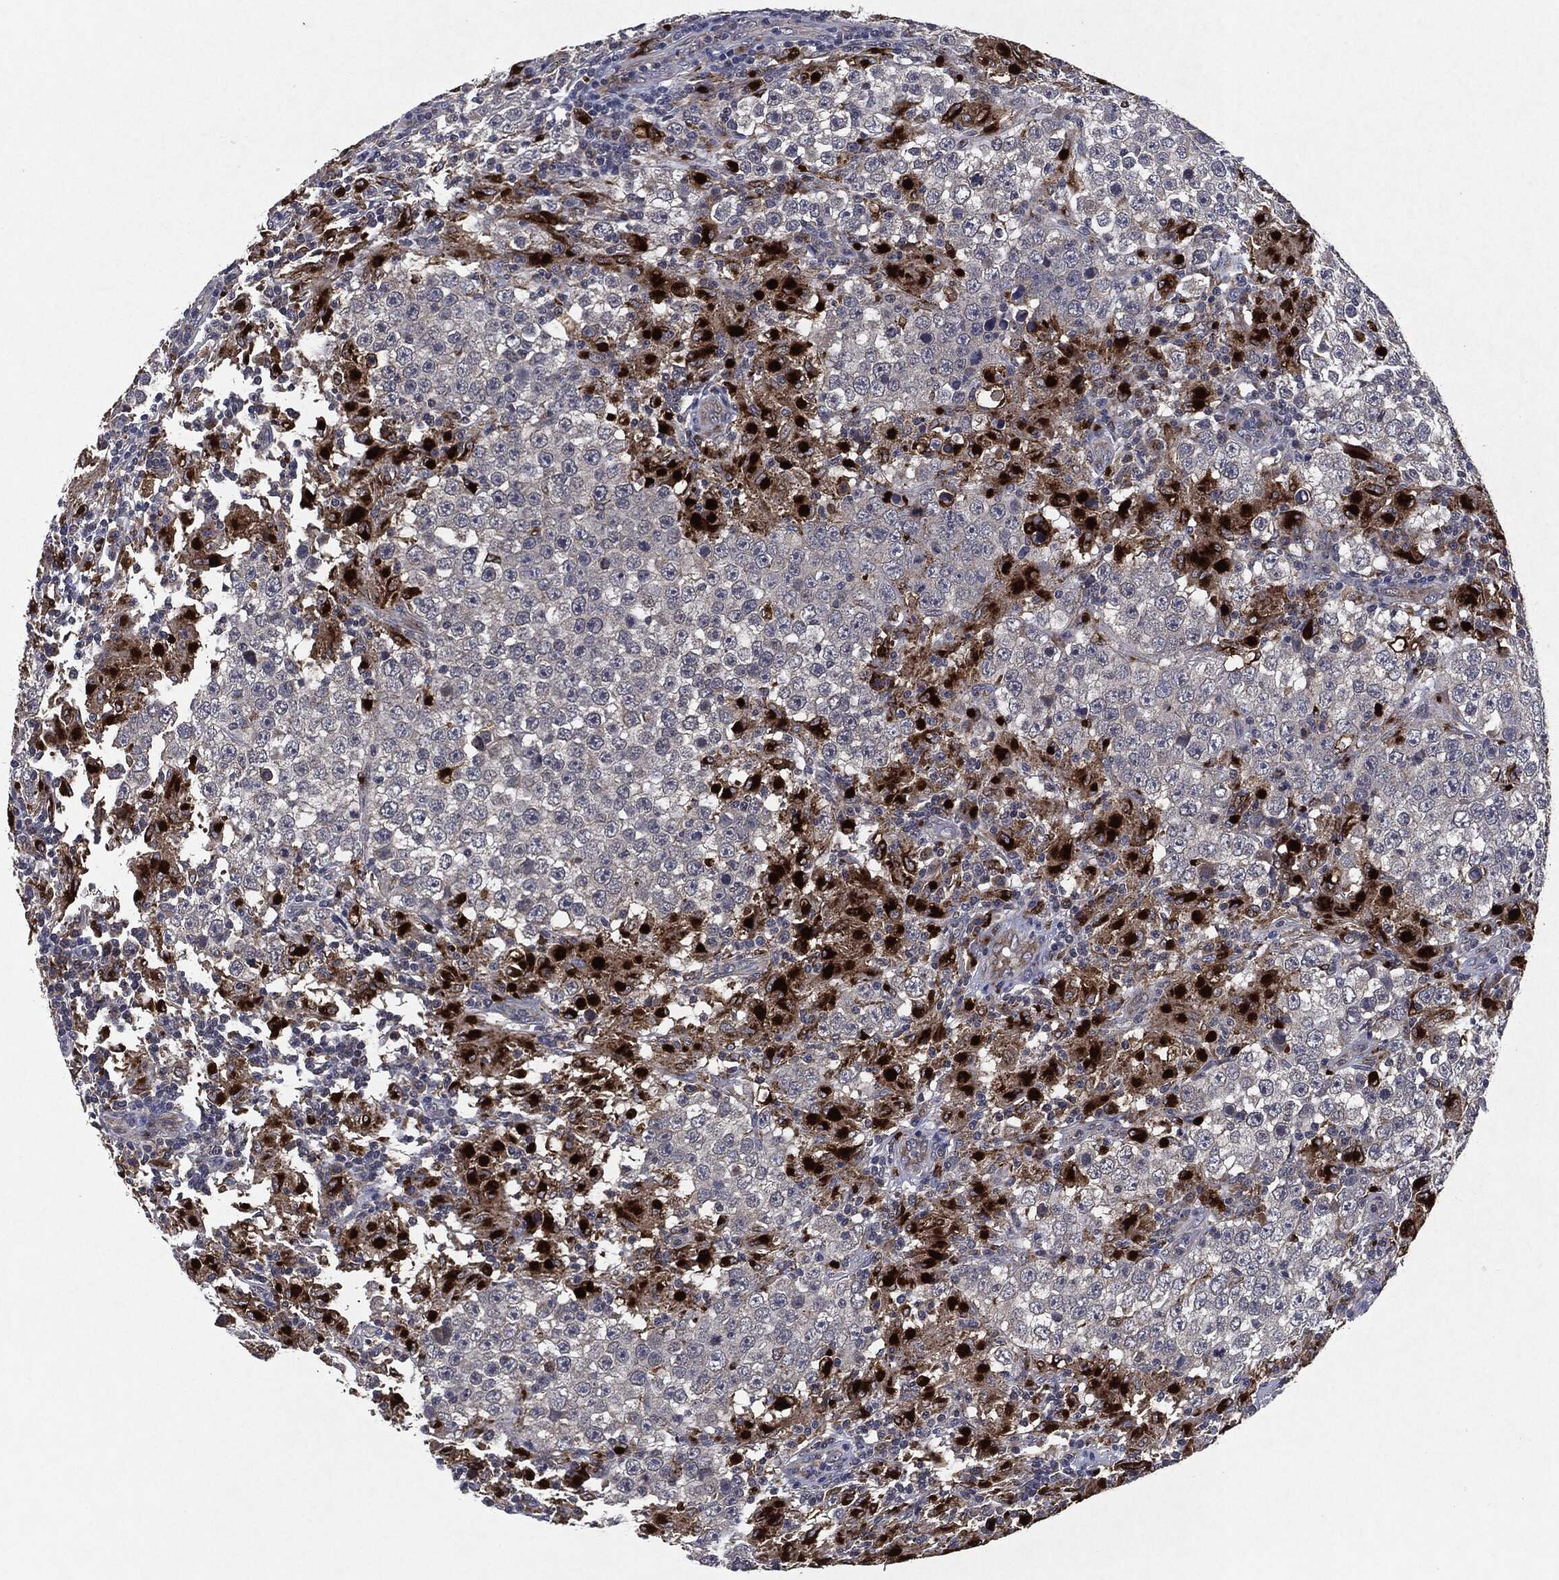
{"staining": {"intensity": "negative", "quantity": "none", "location": "none"}, "tissue": "testis cancer", "cell_type": "Tumor cells", "image_type": "cancer", "snomed": [{"axis": "morphology", "description": "Seminoma, NOS"}, {"axis": "morphology", "description": "Carcinoma, Embryonal, NOS"}, {"axis": "topography", "description": "Testis"}], "caption": "This is an immunohistochemistry (IHC) histopathology image of testis cancer. There is no positivity in tumor cells.", "gene": "SLC31A2", "patient": {"sex": "male", "age": 41}}